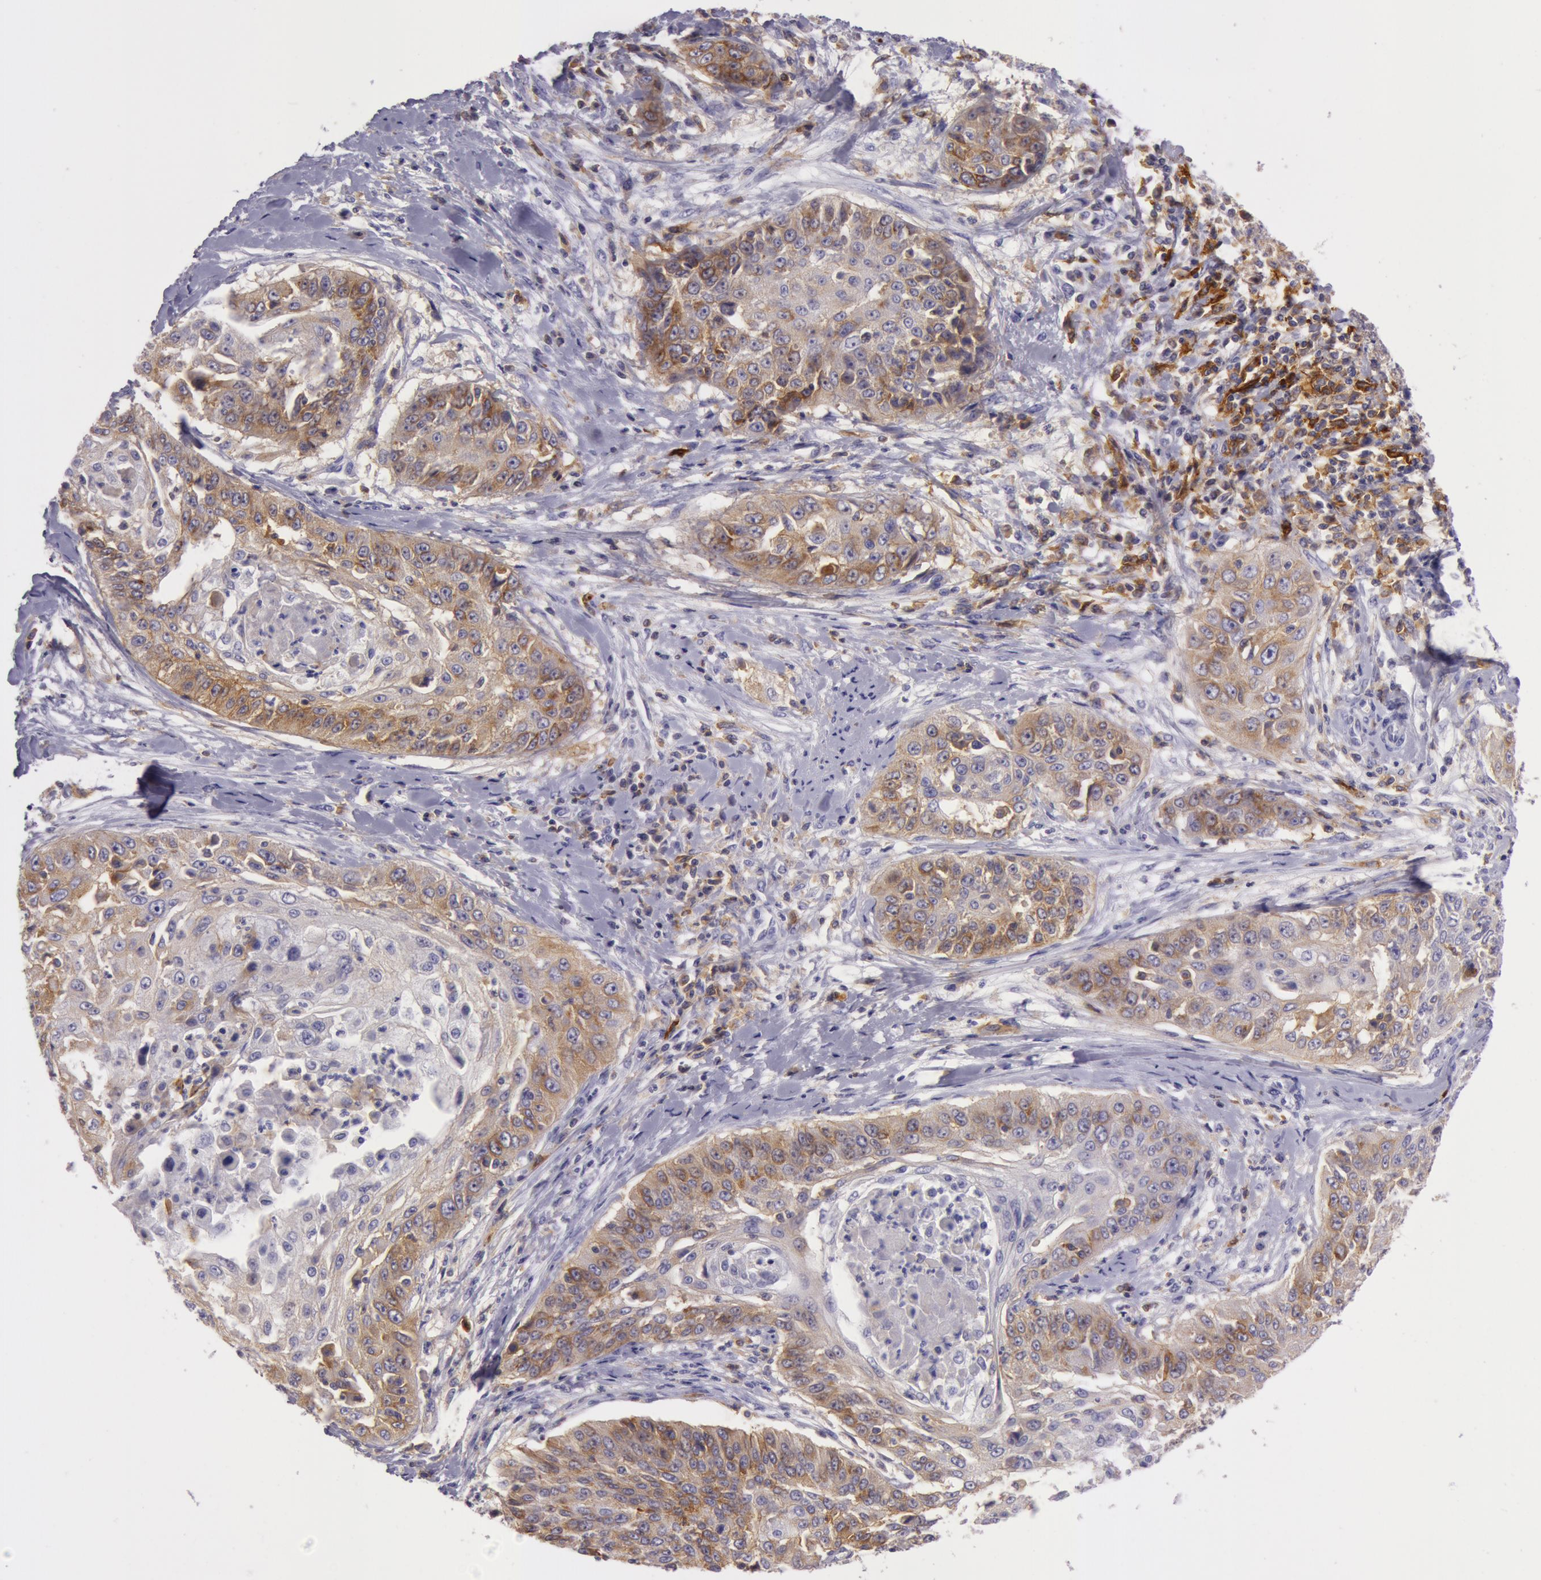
{"staining": {"intensity": "moderate", "quantity": "25%-75%", "location": "cytoplasmic/membranous"}, "tissue": "cervical cancer", "cell_type": "Tumor cells", "image_type": "cancer", "snomed": [{"axis": "morphology", "description": "Squamous cell carcinoma, NOS"}, {"axis": "topography", "description": "Cervix"}], "caption": "Moderate cytoplasmic/membranous expression for a protein is present in approximately 25%-75% of tumor cells of squamous cell carcinoma (cervical) using immunohistochemistry.", "gene": "LY75", "patient": {"sex": "female", "age": 64}}